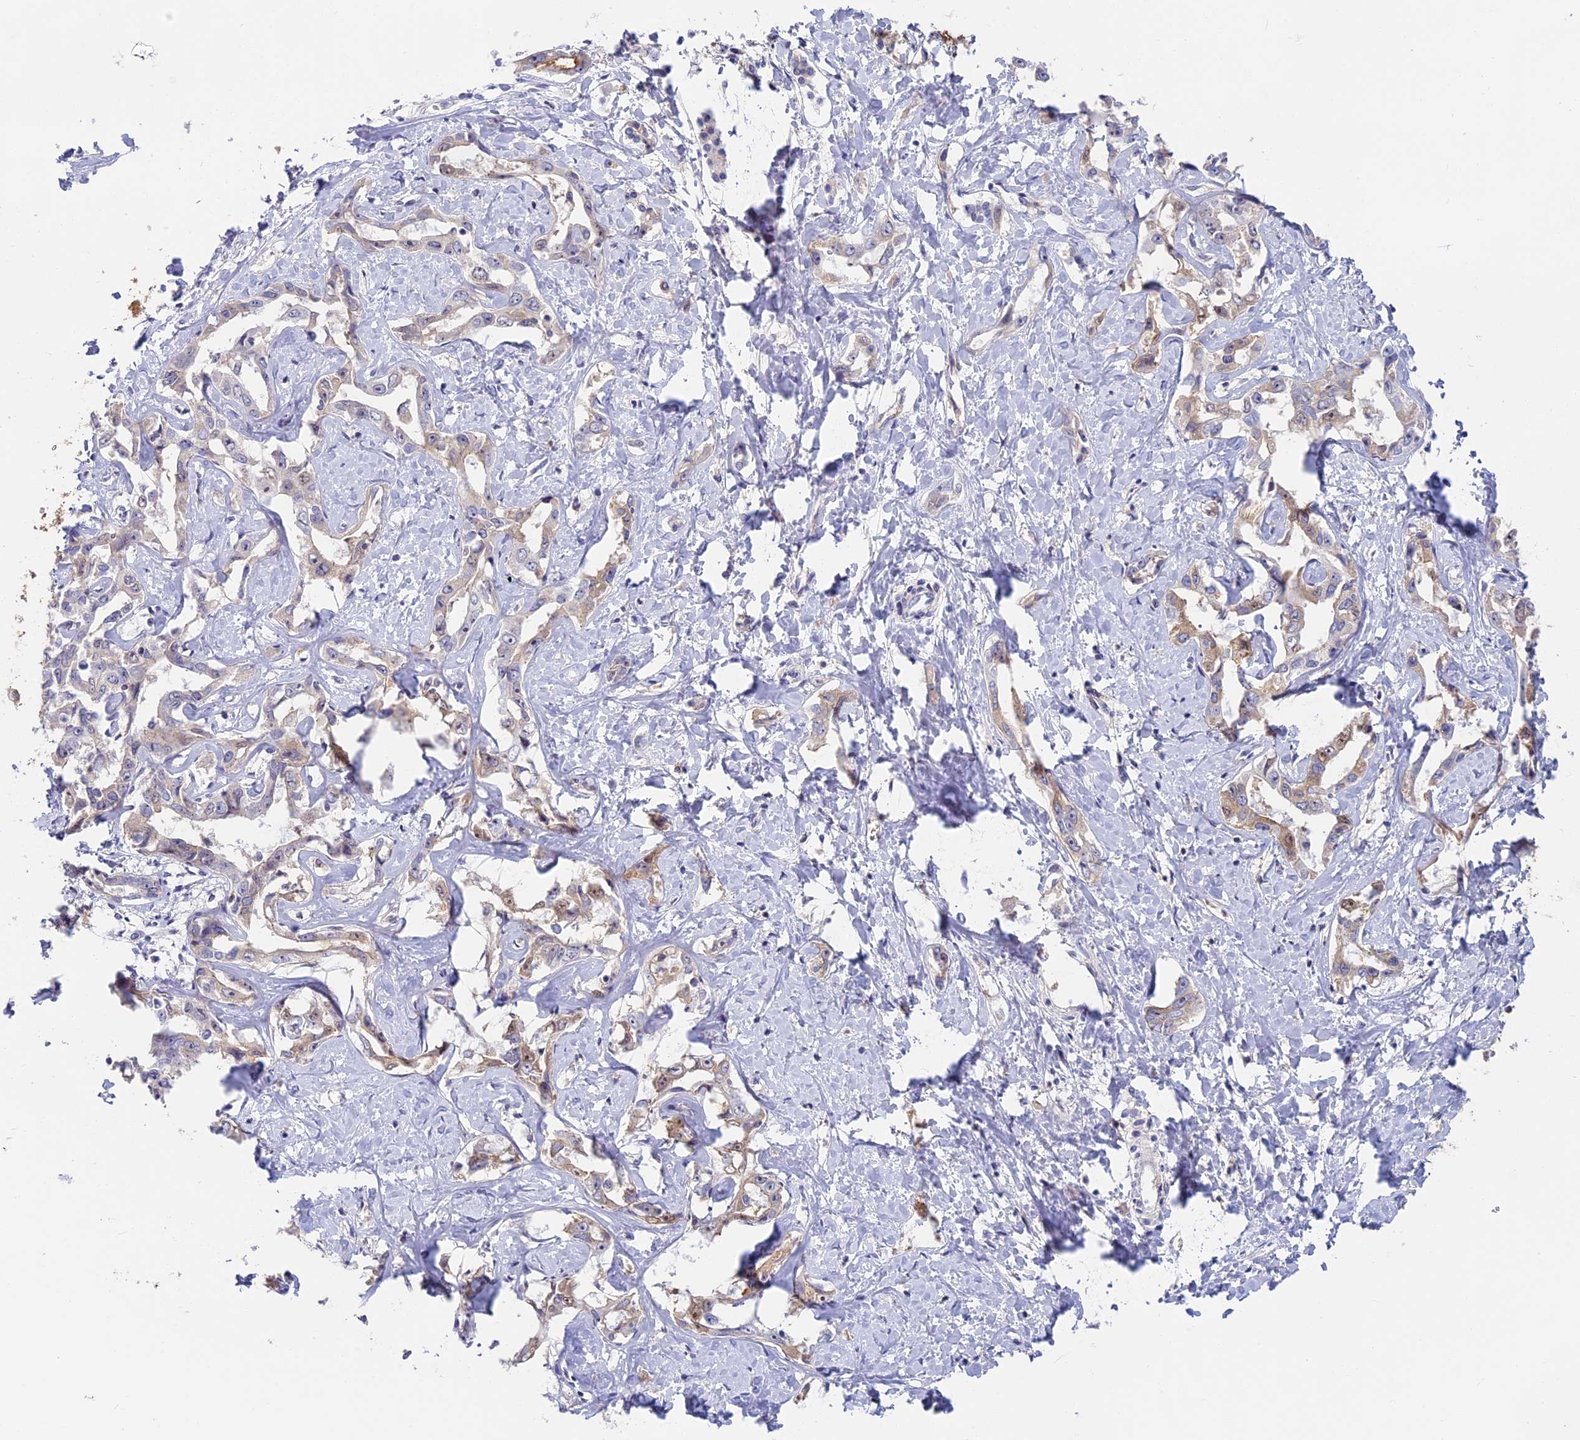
{"staining": {"intensity": "weak", "quantity": "25%-75%", "location": "cytoplasmic/membranous"}, "tissue": "liver cancer", "cell_type": "Tumor cells", "image_type": "cancer", "snomed": [{"axis": "morphology", "description": "Cholangiocarcinoma"}, {"axis": "topography", "description": "Liver"}], "caption": "This photomicrograph exhibits immunohistochemistry staining of liver cancer, with low weak cytoplasmic/membranous staining in about 25%-75% of tumor cells.", "gene": "ADGRD1", "patient": {"sex": "male", "age": 59}}